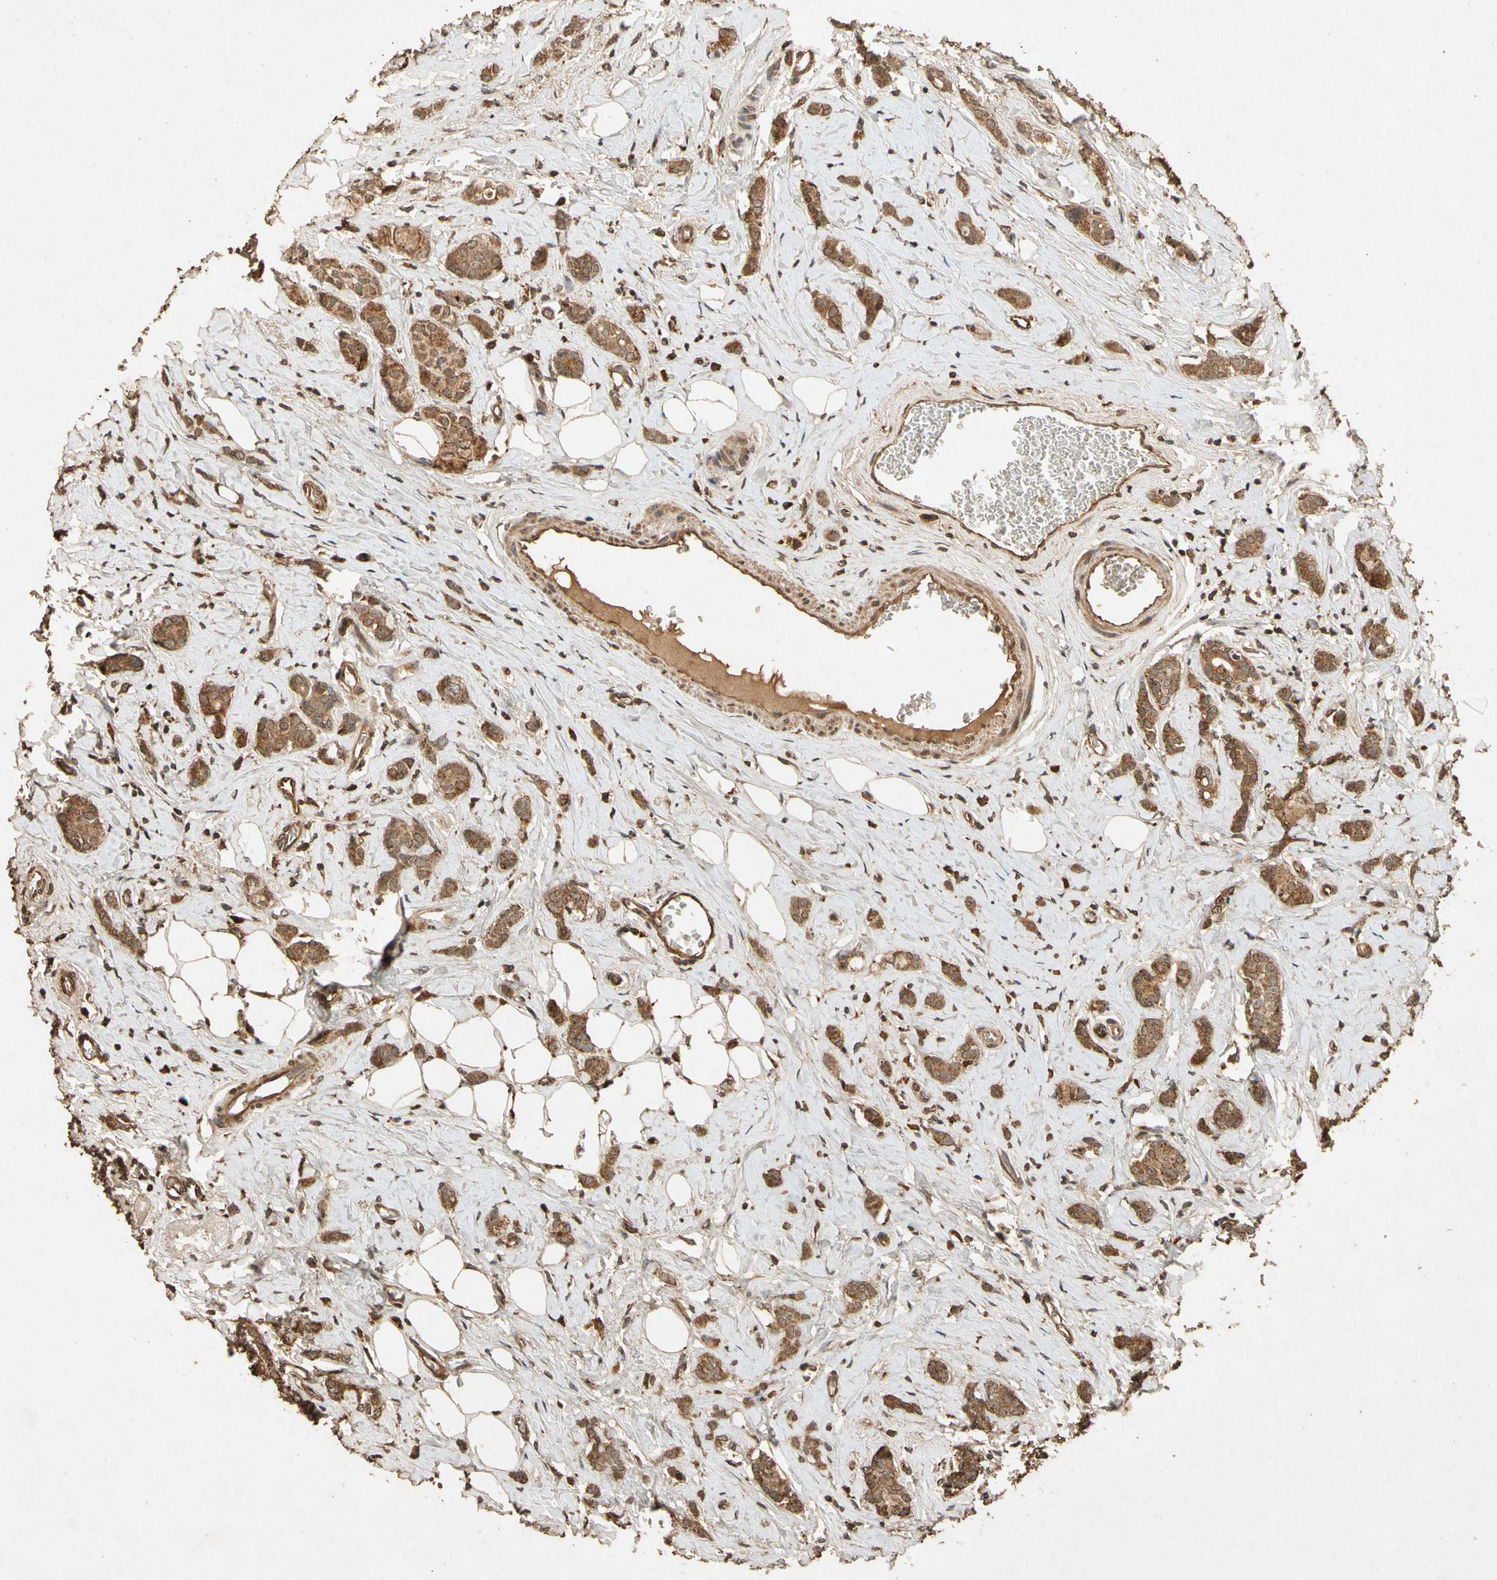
{"staining": {"intensity": "strong", "quantity": ">75%", "location": "cytoplasmic/membranous"}, "tissue": "breast cancer", "cell_type": "Tumor cells", "image_type": "cancer", "snomed": [{"axis": "morphology", "description": "Lobular carcinoma"}, {"axis": "topography", "description": "Breast"}], "caption": "Human lobular carcinoma (breast) stained with a protein marker displays strong staining in tumor cells.", "gene": "TXN2", "patient": {"sex": "female", "age": 60}}